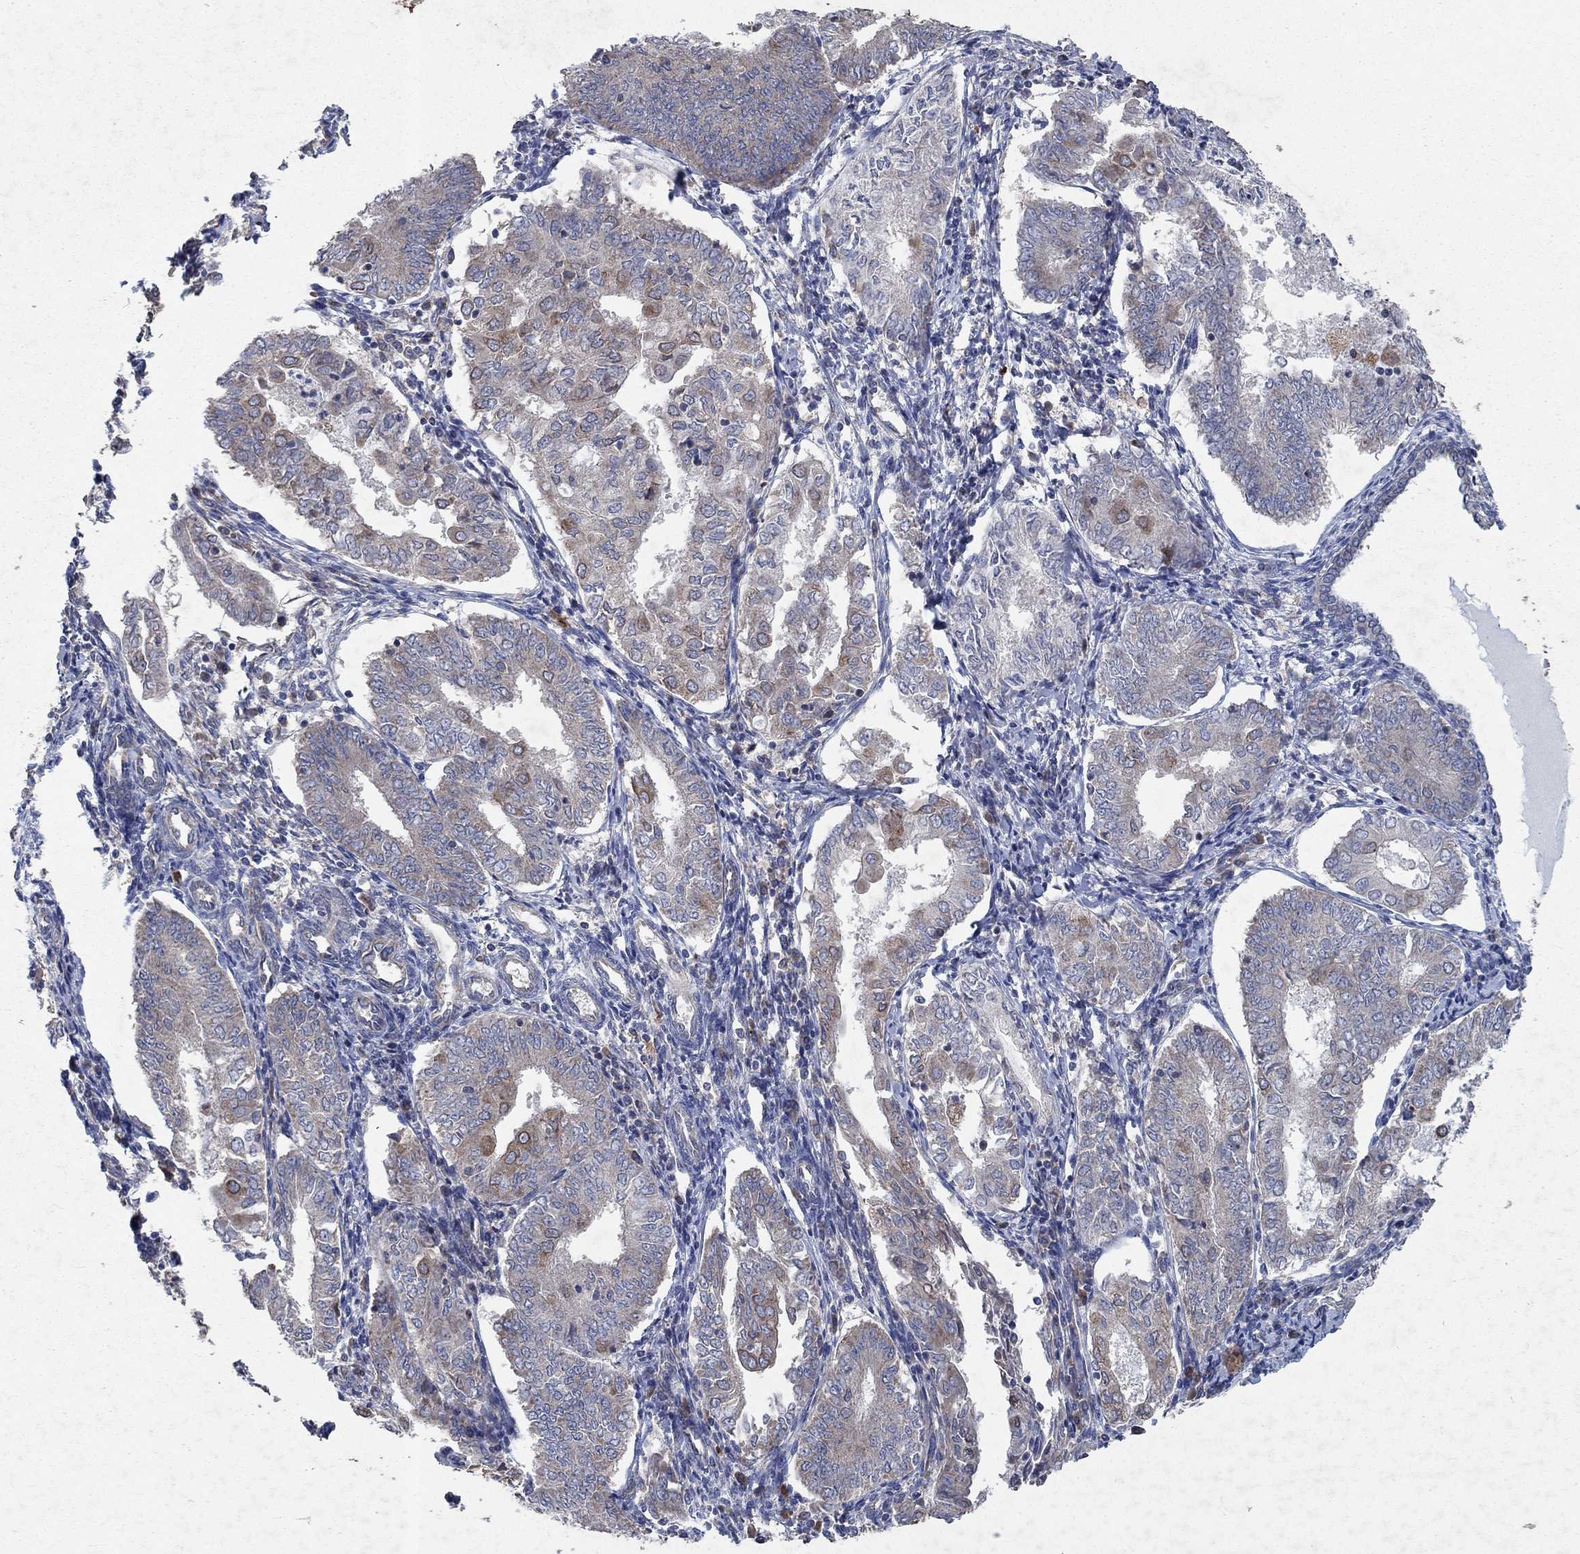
{"staining": {"intensity": "moderate", "quantity": "<25%", "location": "cytoplasmic/membranous"}, "tissue": "endometrial cancer", "cell_type": "Tumor cells", "image_type": "cancer", "snomed": [{"axis": "morphology", "description": "Adenocarcinoma, NOS"}, {"axis": "topography", "description": "Endometrium"}], "caption": "DAB immunohistochemical staining of human endometrial cancer exhibits moderate cytoplasmic/membranous protein positivity in approximately <25% of tumor cells.", "gene": "NCEH1", "patient": {"sex": "female", "age": 68}}